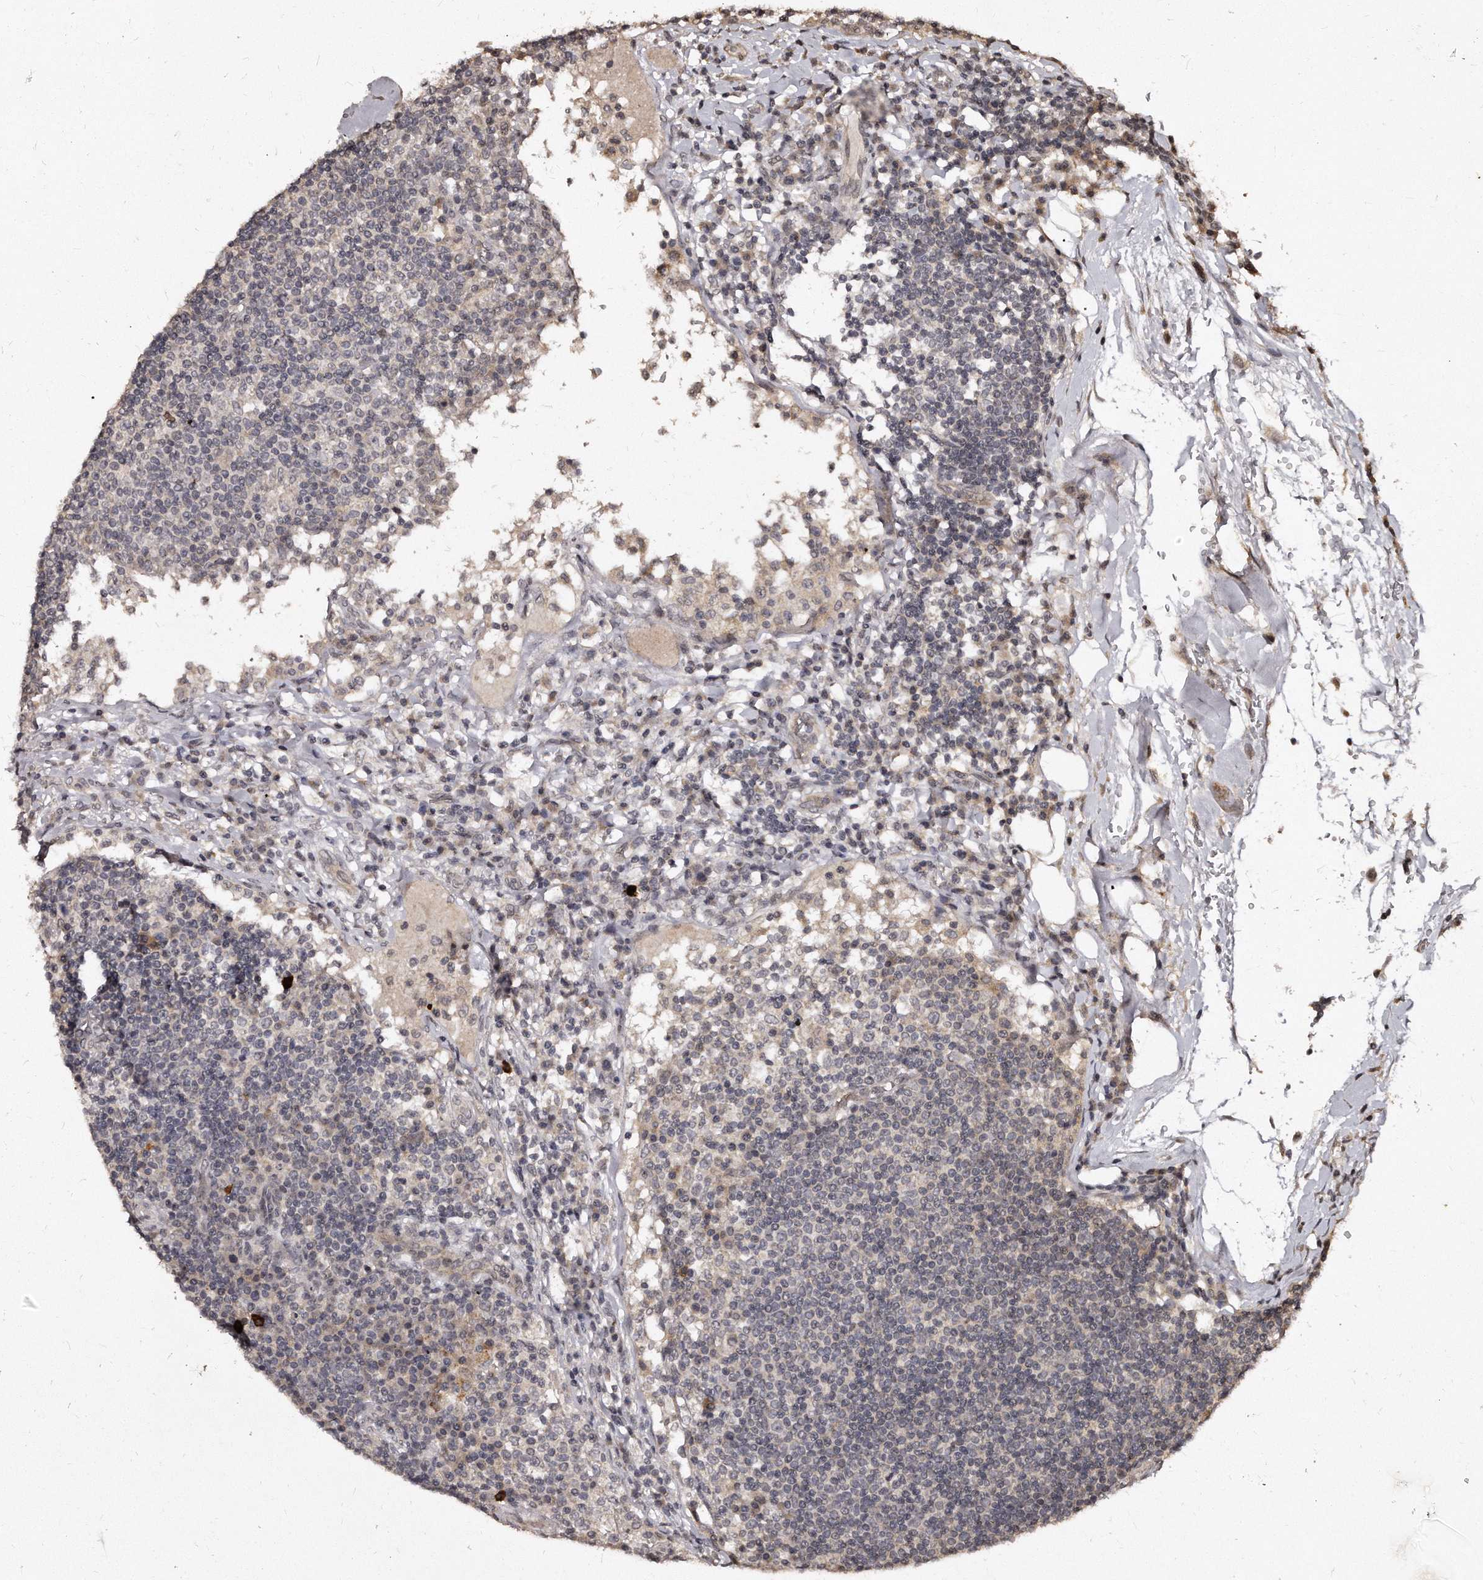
{"staining": {"intensity": "weak", "quantity": "25%-75%", "location": "nuclear"}, "tissue": "lymph node", "cell_type": "Germinal center cells", "image_type": "normal", "snomed": [{"axis": "morphology", "description": "Normal tissue, NOS"}, {"axis": "topography", "description": "Lymph node"}], "caption": "Weak nuclear staining for a protein is appreciated in about 25%-75% of germinal center cells of normal lymph node using IHC.", "gene": "TSHR", "patient": {"sex": "female", "age": 53}}